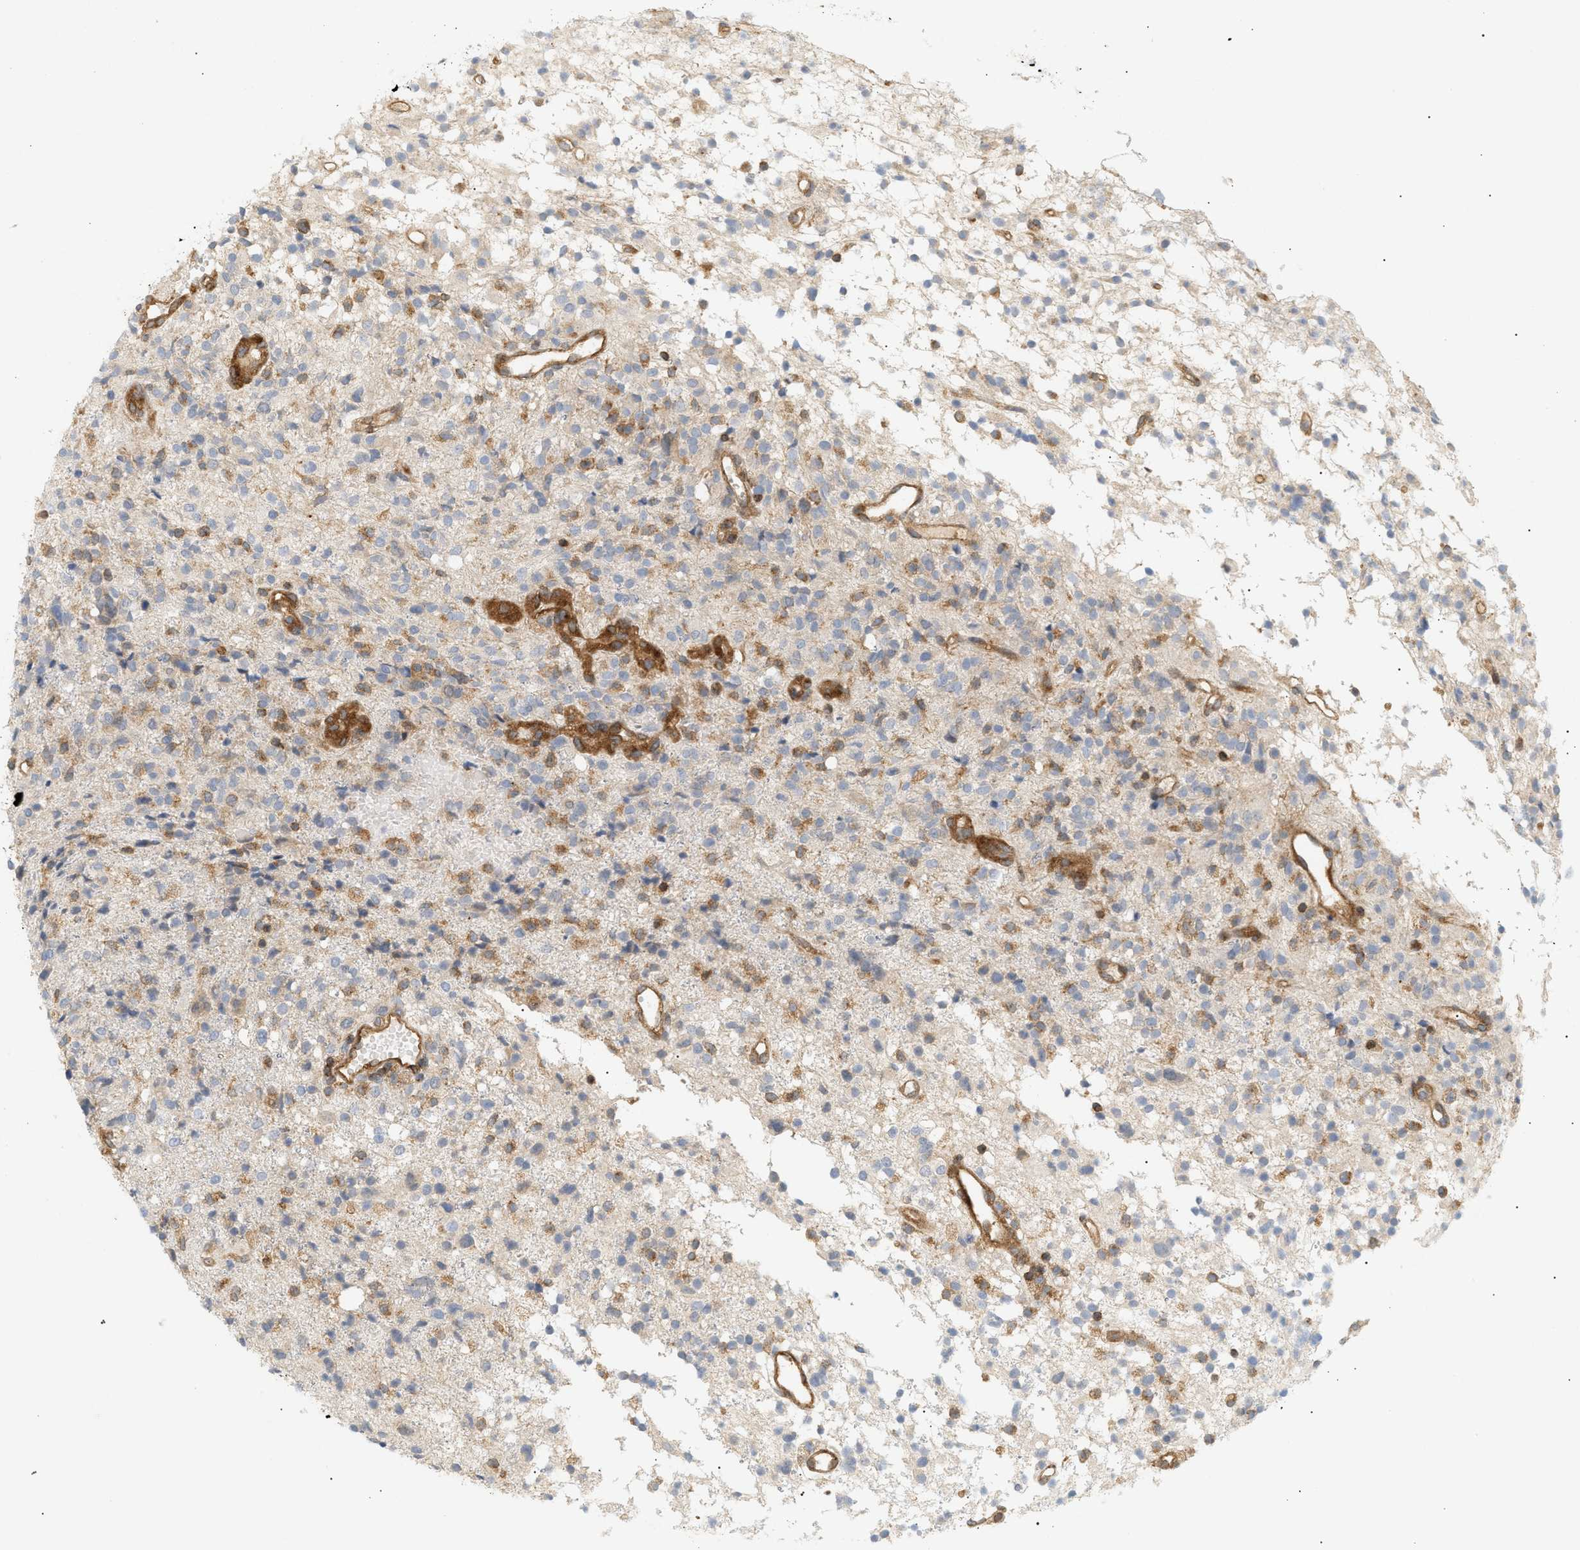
{"staining": {"intensity": "weak", "quantity": "<25%", "location": "cytoplasmic/membranous"}, "tissue": "glioma", "cell_type": "Tumor cells", "image_type": "cancer", "snomed": [{"axis": "morphology", "description": "Glioma, malignant, High grade"}, {"axis": "topography", "description": "Brain"}], "caption": "IHC of glioma exhibits no staining in tumor cells.", "gene": "SHC1", "patient": {"sex": "female", "age": 59}}